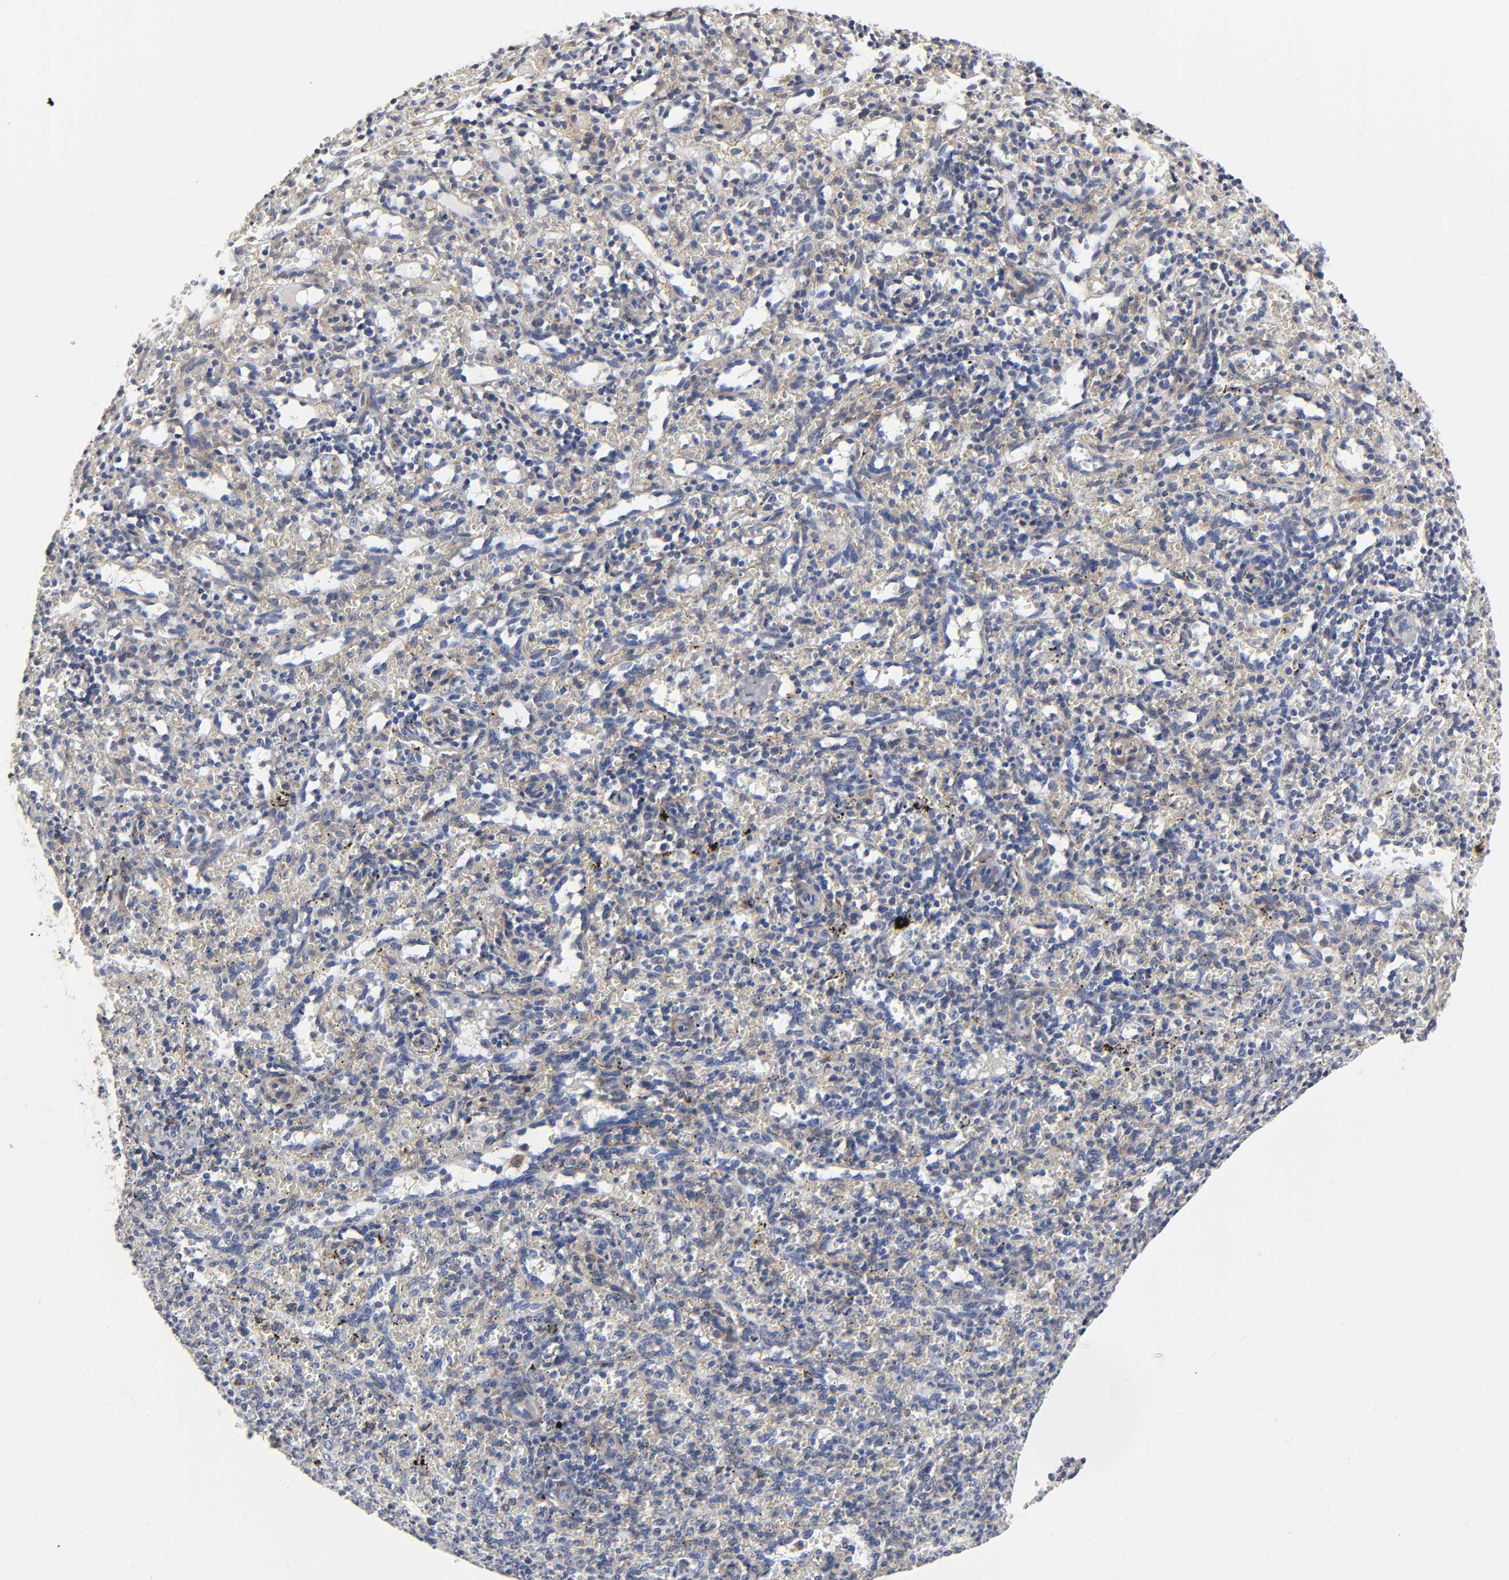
{"staining": {"intensity": "negative", "quantity": "none", "location": "none"}, "tissue": "spleen", "cell_type": "Cells in red pulp", "image_type": "normal", "snomed": [{"axis": "morphology", "description": "Normal tissue, NOS"}, {"axis": "topography", "description": "Spleen"}], "caption": "High magnification brightfield microscopy of unremarkable spleen stained with DAB (brown) and counterstained with hematoxylin (blue): cells in red pulp show no significant staining. Brightfield microscopy of immunohistochemistry stained with DAB (3,3'-diaminobenzidine) (brown) and hematoxylin (blue), captured at high magnification.", "gene": "LRP1", "patient": {"sex": "female", "age": 74}}